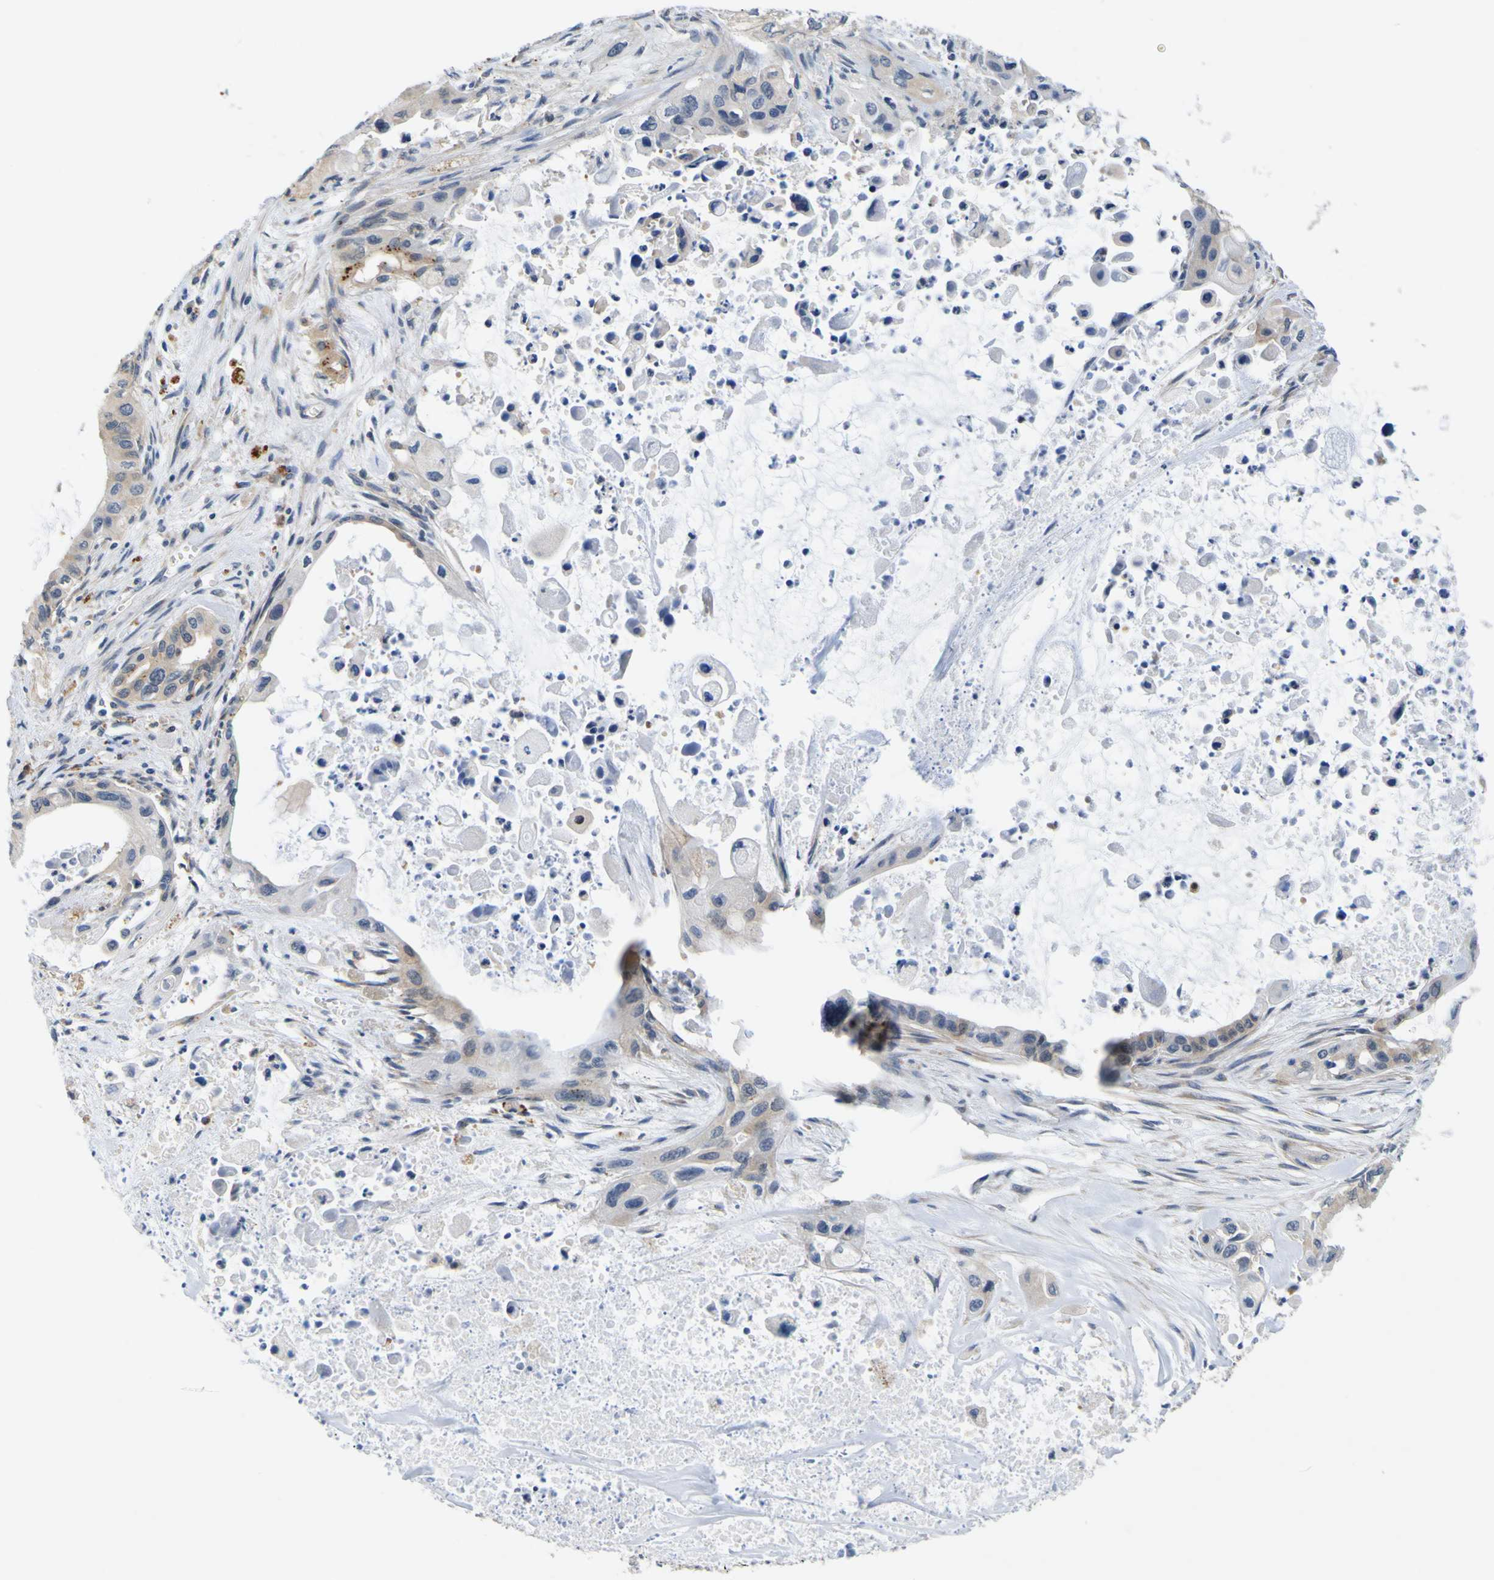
{"staining": {"intensity": "weak", "quantity": ">75%", "location": "cytoplasmic/membranous"}, "tissue": "pancreatic cancer", "cell_type": "Tumor cells", "image_type": "cancer", "snomed": [{"axis": "morphology", "description": "Adenocarcinoma, NOS"}, {"axis": "topography", "description": "Pancreas"}], "caption": "The image reveals staining of pancreatic cancer (adenocarcinoma), revealing weak cytoplasmic/membranous protein positivity (brown color) within tumor cells.", "gene": "TNIK", "patient": {"sex": "male", "age": 73}}